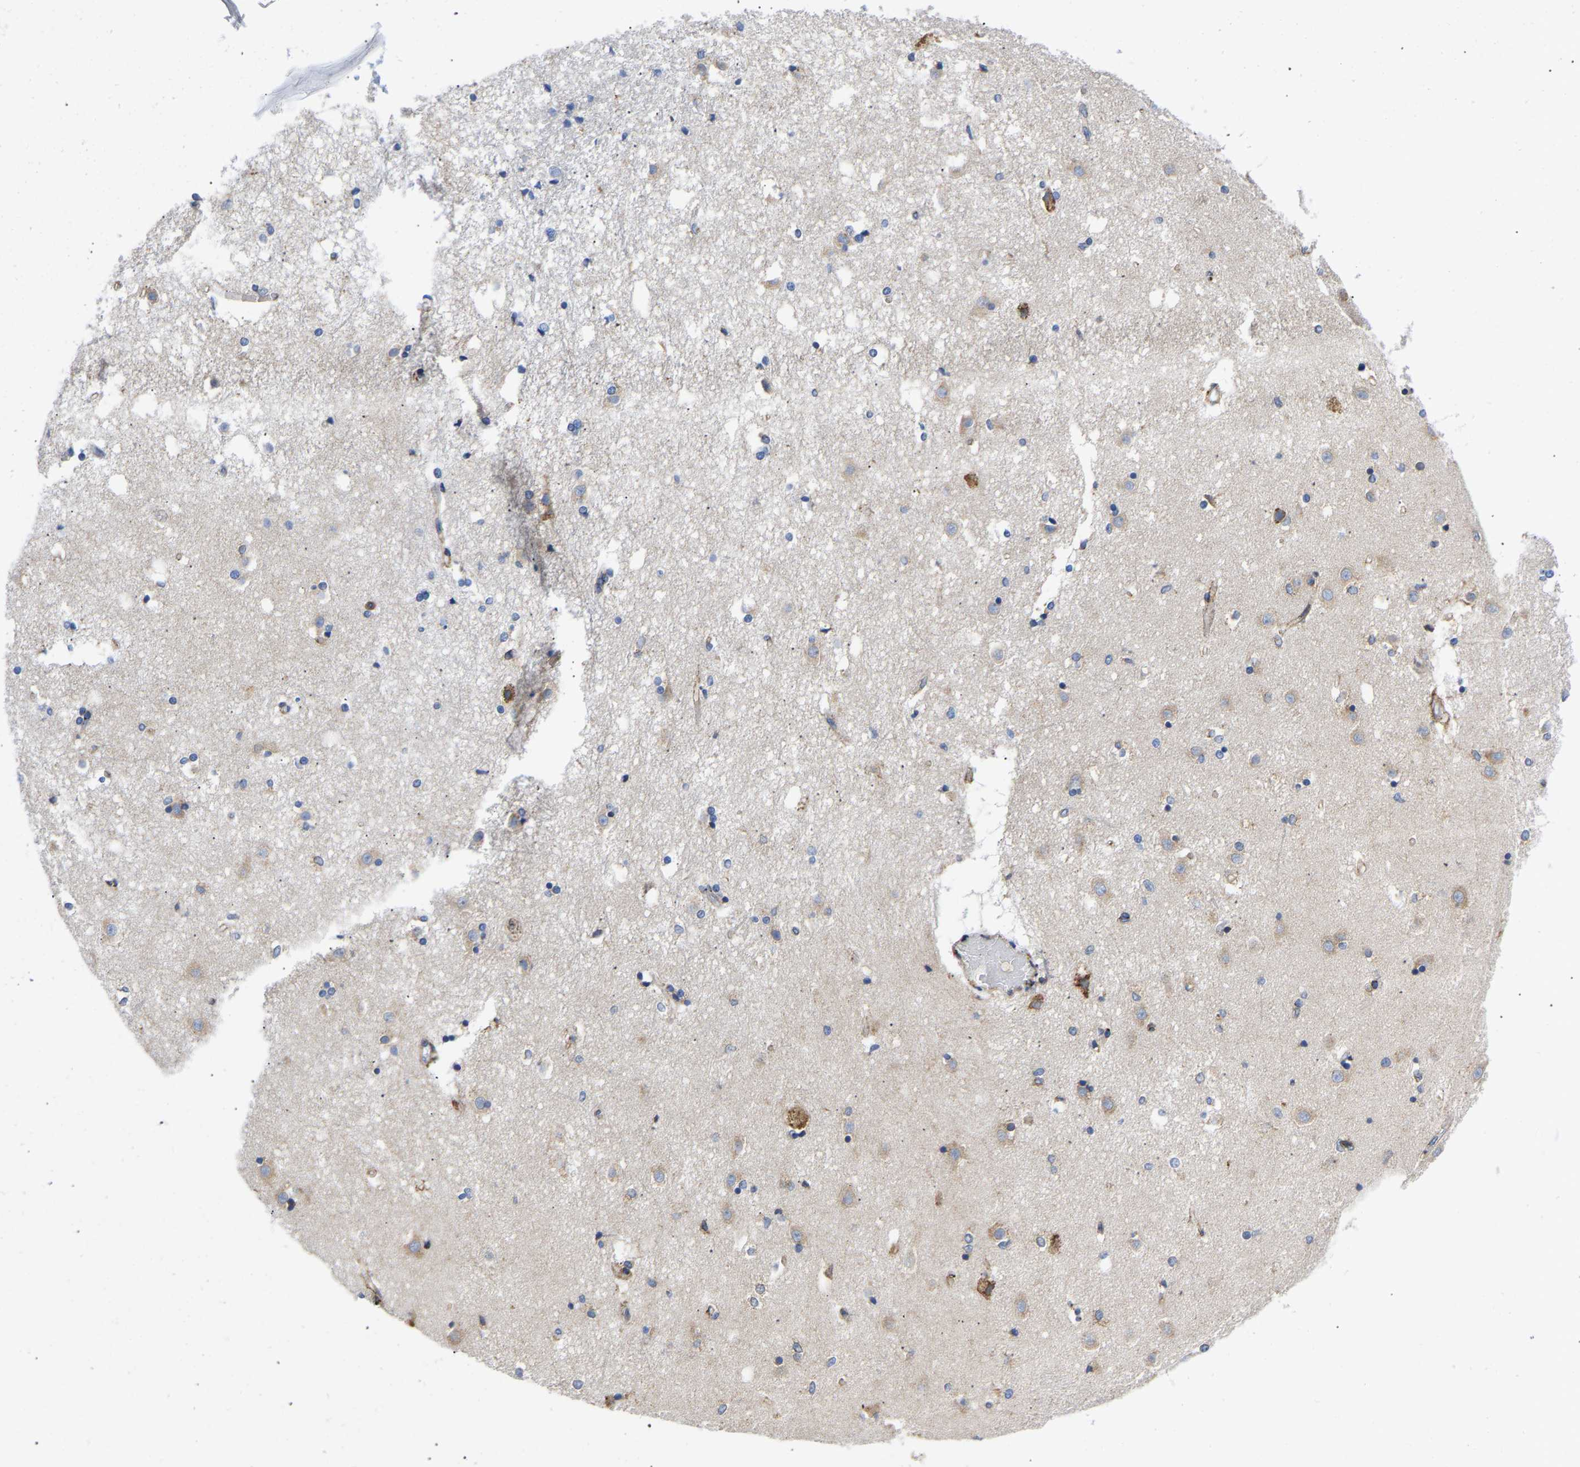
{"staining": {"intensity": "weak", "quantity": "<25%", "location": "cytoplasmic/membranous"}, "tissue": "caudate", "cell_type": "Glial cells", "image_type": "normal", "snomed": [{"axis": "morphology", "description": "Normal tissue, NOS"}, {"axis": "topography", "description": "Lateral ventricle wall"}], "caption": "This micrograph is of normal caudate stained with immunohistochemistry (IHC) to label a protein in brown with the nuclei are counter-stained blue. There is no expression in glial cells. (Brightfield microscopy of DAB immunohistochemistry at high magnification).", "gene": "P4HB", "patient": {"sex": "male", "age": 45}}